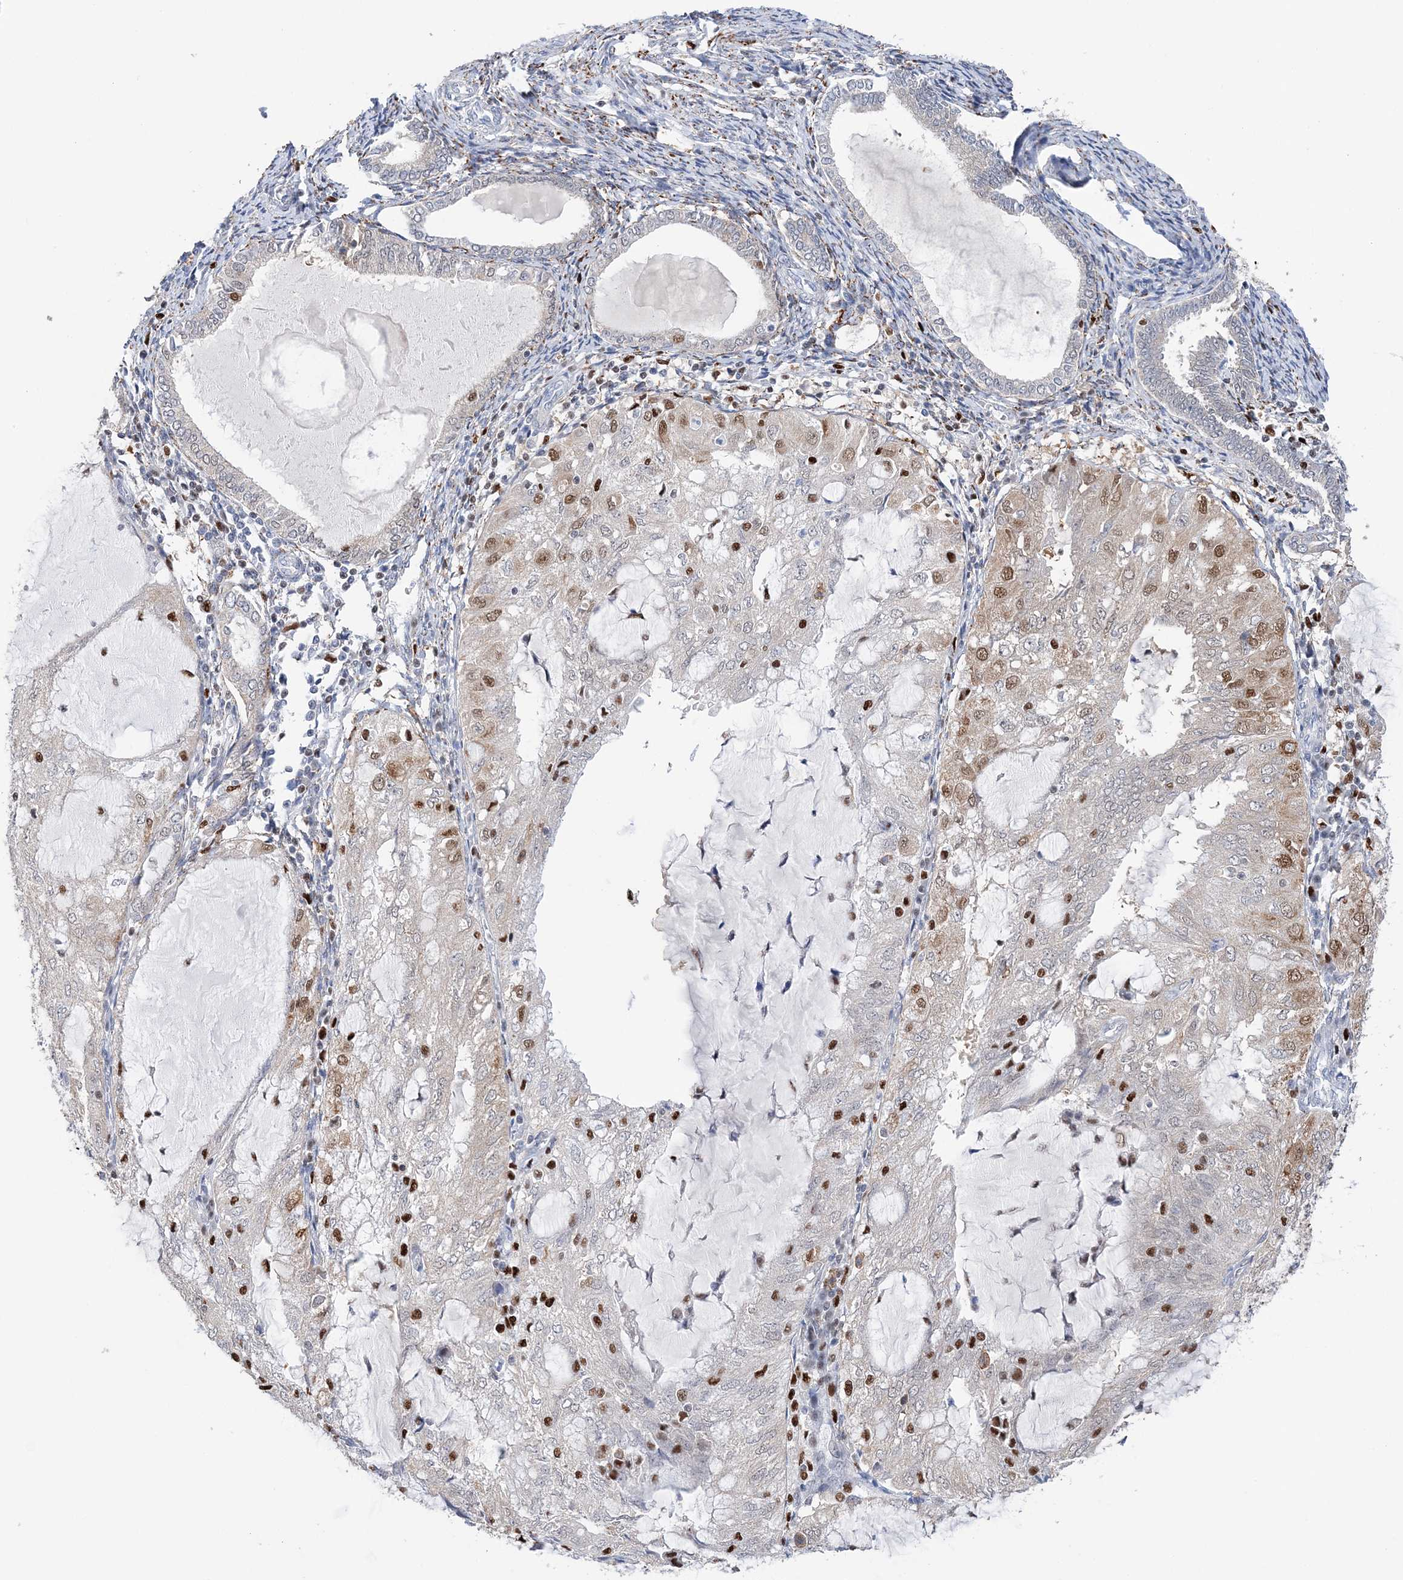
{"staining": {"intensity": "moderate", "quantity": "<25%", "location": "nuclear"}, "tissue": "endometrial cancer", "cell_type": "Tumor cells", "image_type": "cancer", "snomed": [{"axis": "morphology", "description": "Adenocarcinoma, NOS"}, {"axis": "topography", "description": "Endometrium"}], "caption": "Tumor cells display low levels of moderate nuclear staining in approximately <25% of cells in endometrial adenocarcinoma.", "gene": "NIT2", "patient": {"sex": "female", "age": 81}}